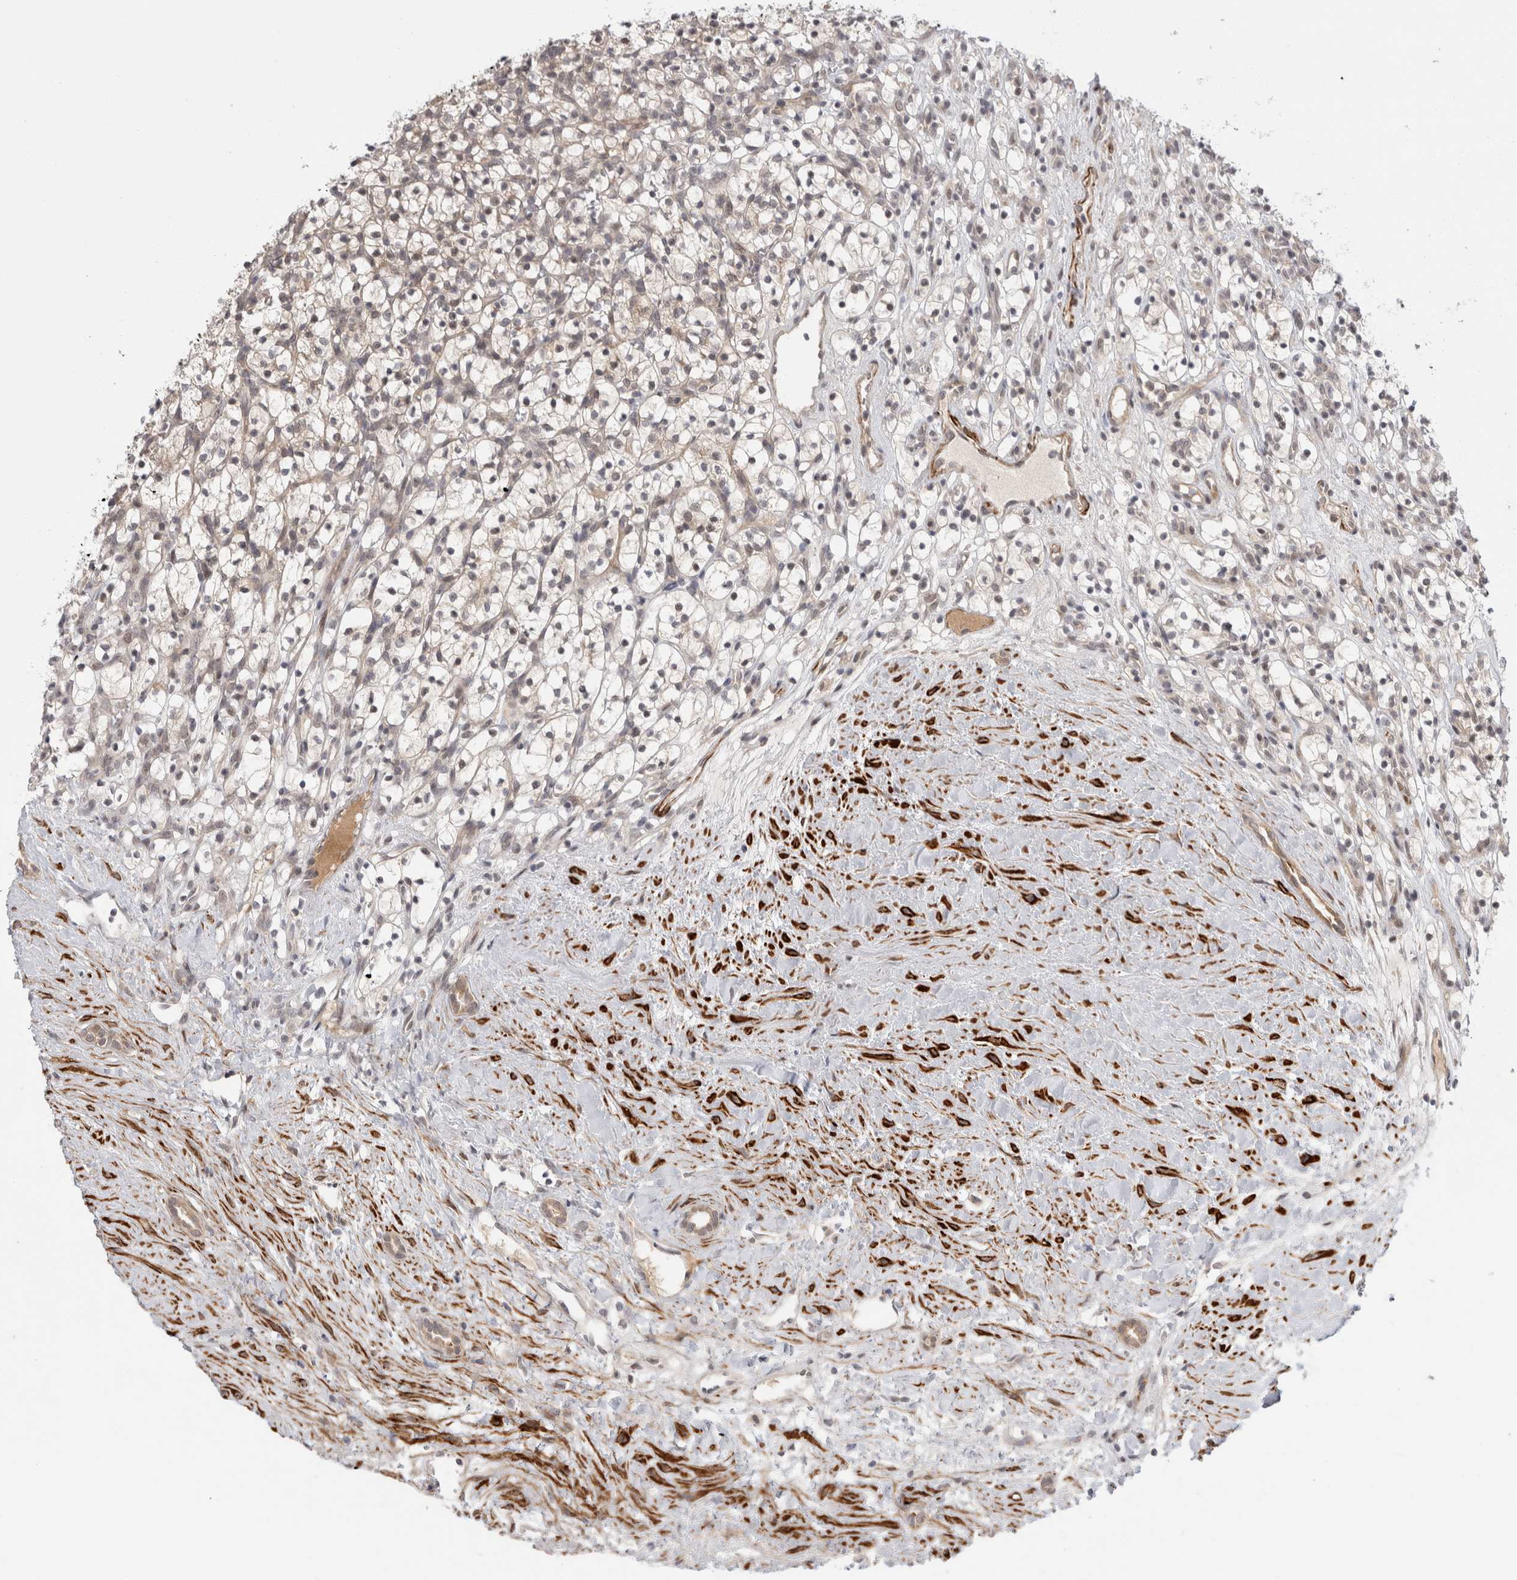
{"staining": {"intensity": "weak", "quantity": "<25%", "location": "cytoplasmic/membranous"}, "tissue": "renal cancer", "cell_type": "Tumor cells", "image_type": "cancer", "snomed": [{"axis": "morphology", "description": "Adenocarcinoma, NOS"}, {"axis": "topography", "description": "Kidney"}], "caption": "This is an IHC histopathology image of renal adenocarcinoma. There is no positivity in tumor cells.", "gene": "ZNF318", "patient": {"sex": "female", "age": 57}}